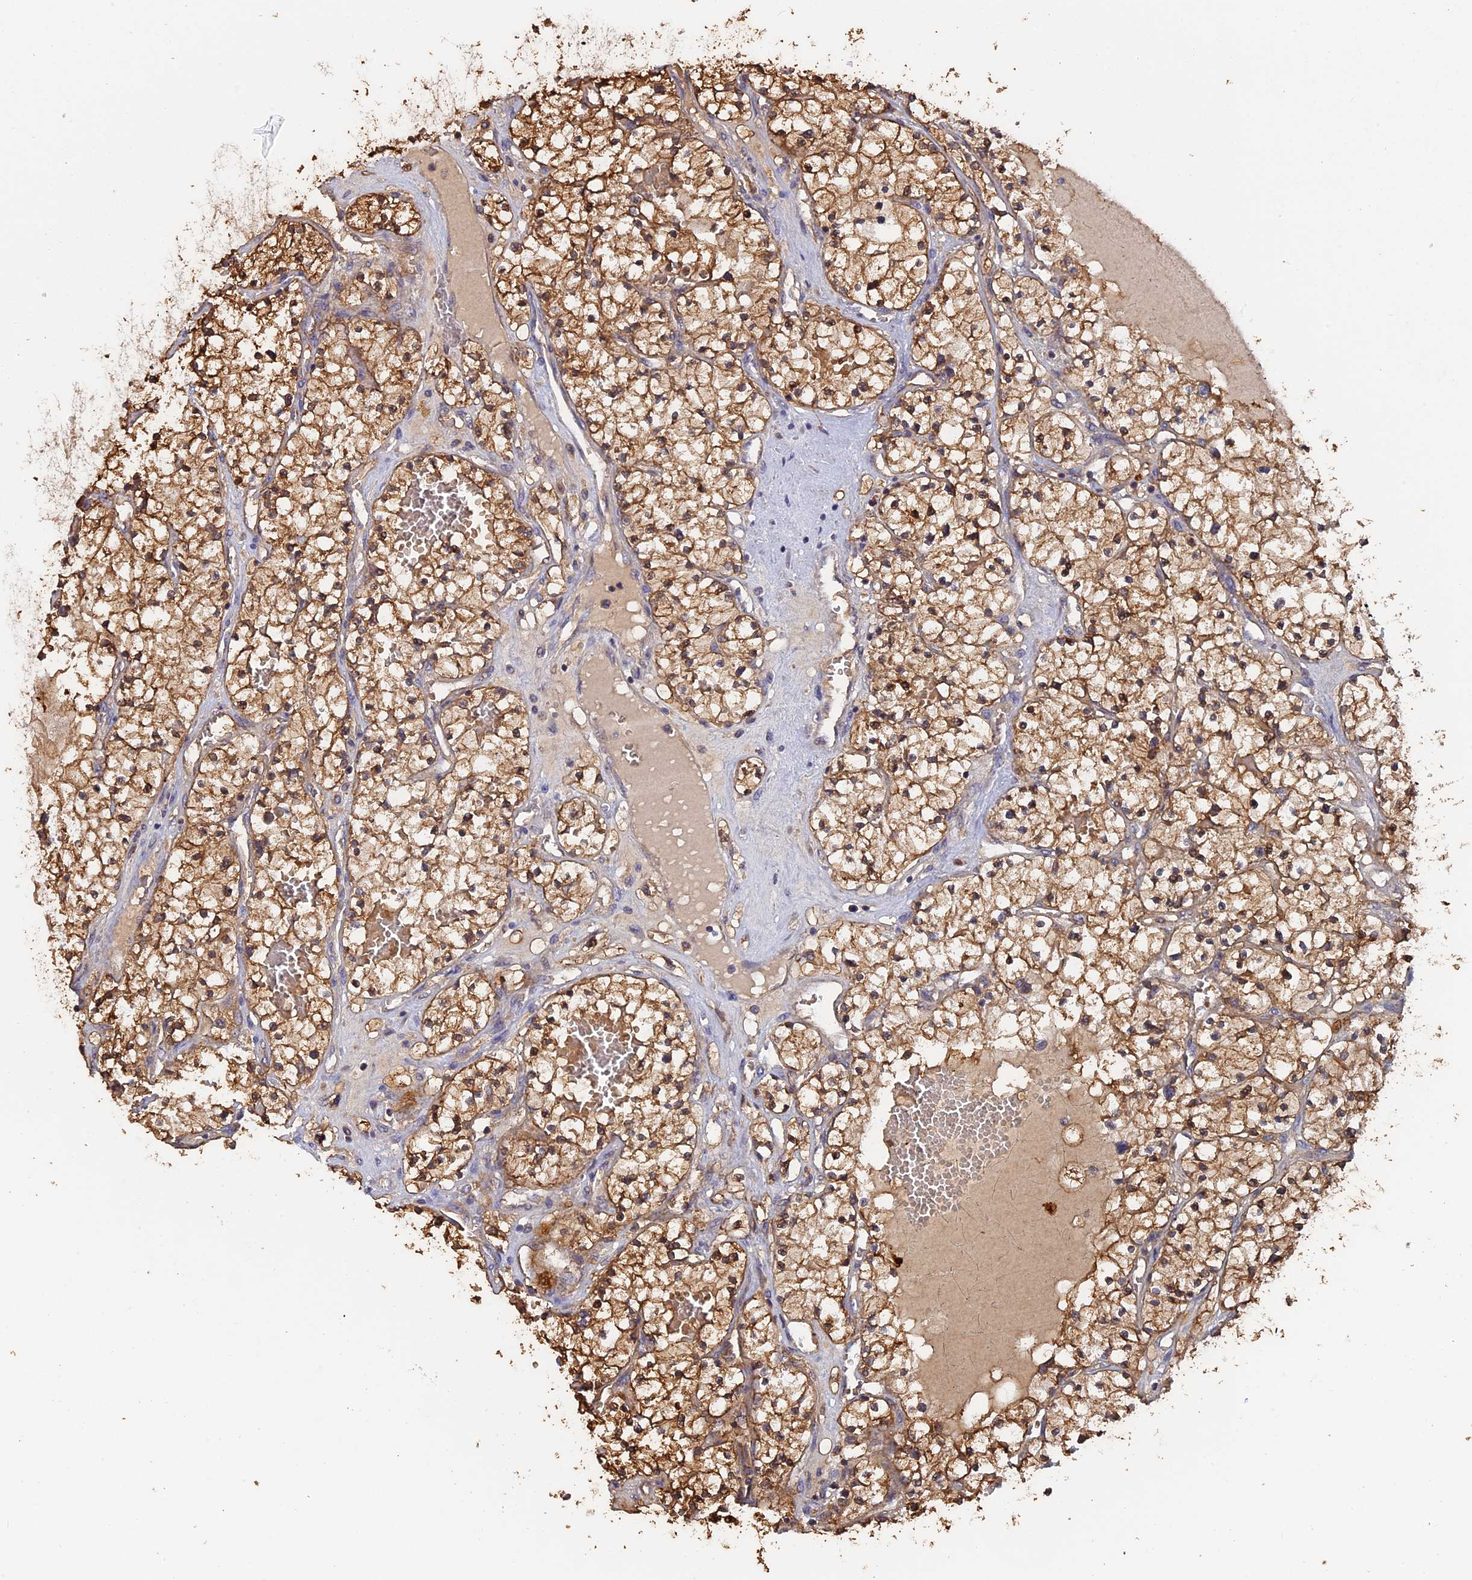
{"staining": {"intensity": "moderate", "quantity": ">75%", "location": "cytoplasmic/membranous"}, "tissue": "renal cancer", "cell_type": "Tumor cells", "image_type": "cancer", "snomed": [{"axis": "morphology", "description": "Normal tissue, NOS"}, {"axis": "morphology", "description": "Adenocarcinoma, NOS"}, {"axis": "topography", "description": "Kidney"}], "caption": "Immunohistochemical staining of renal cancer displays medium levels of moderate cytoplasmic/membranous positivity in about >75% of tumor cells. (DAB (3,3'-diaminobenzidine) IHC with brightfield microscopy, high magnification).", "gene": "FAM98C", "patient": {"sex": "male", "age": 68}}